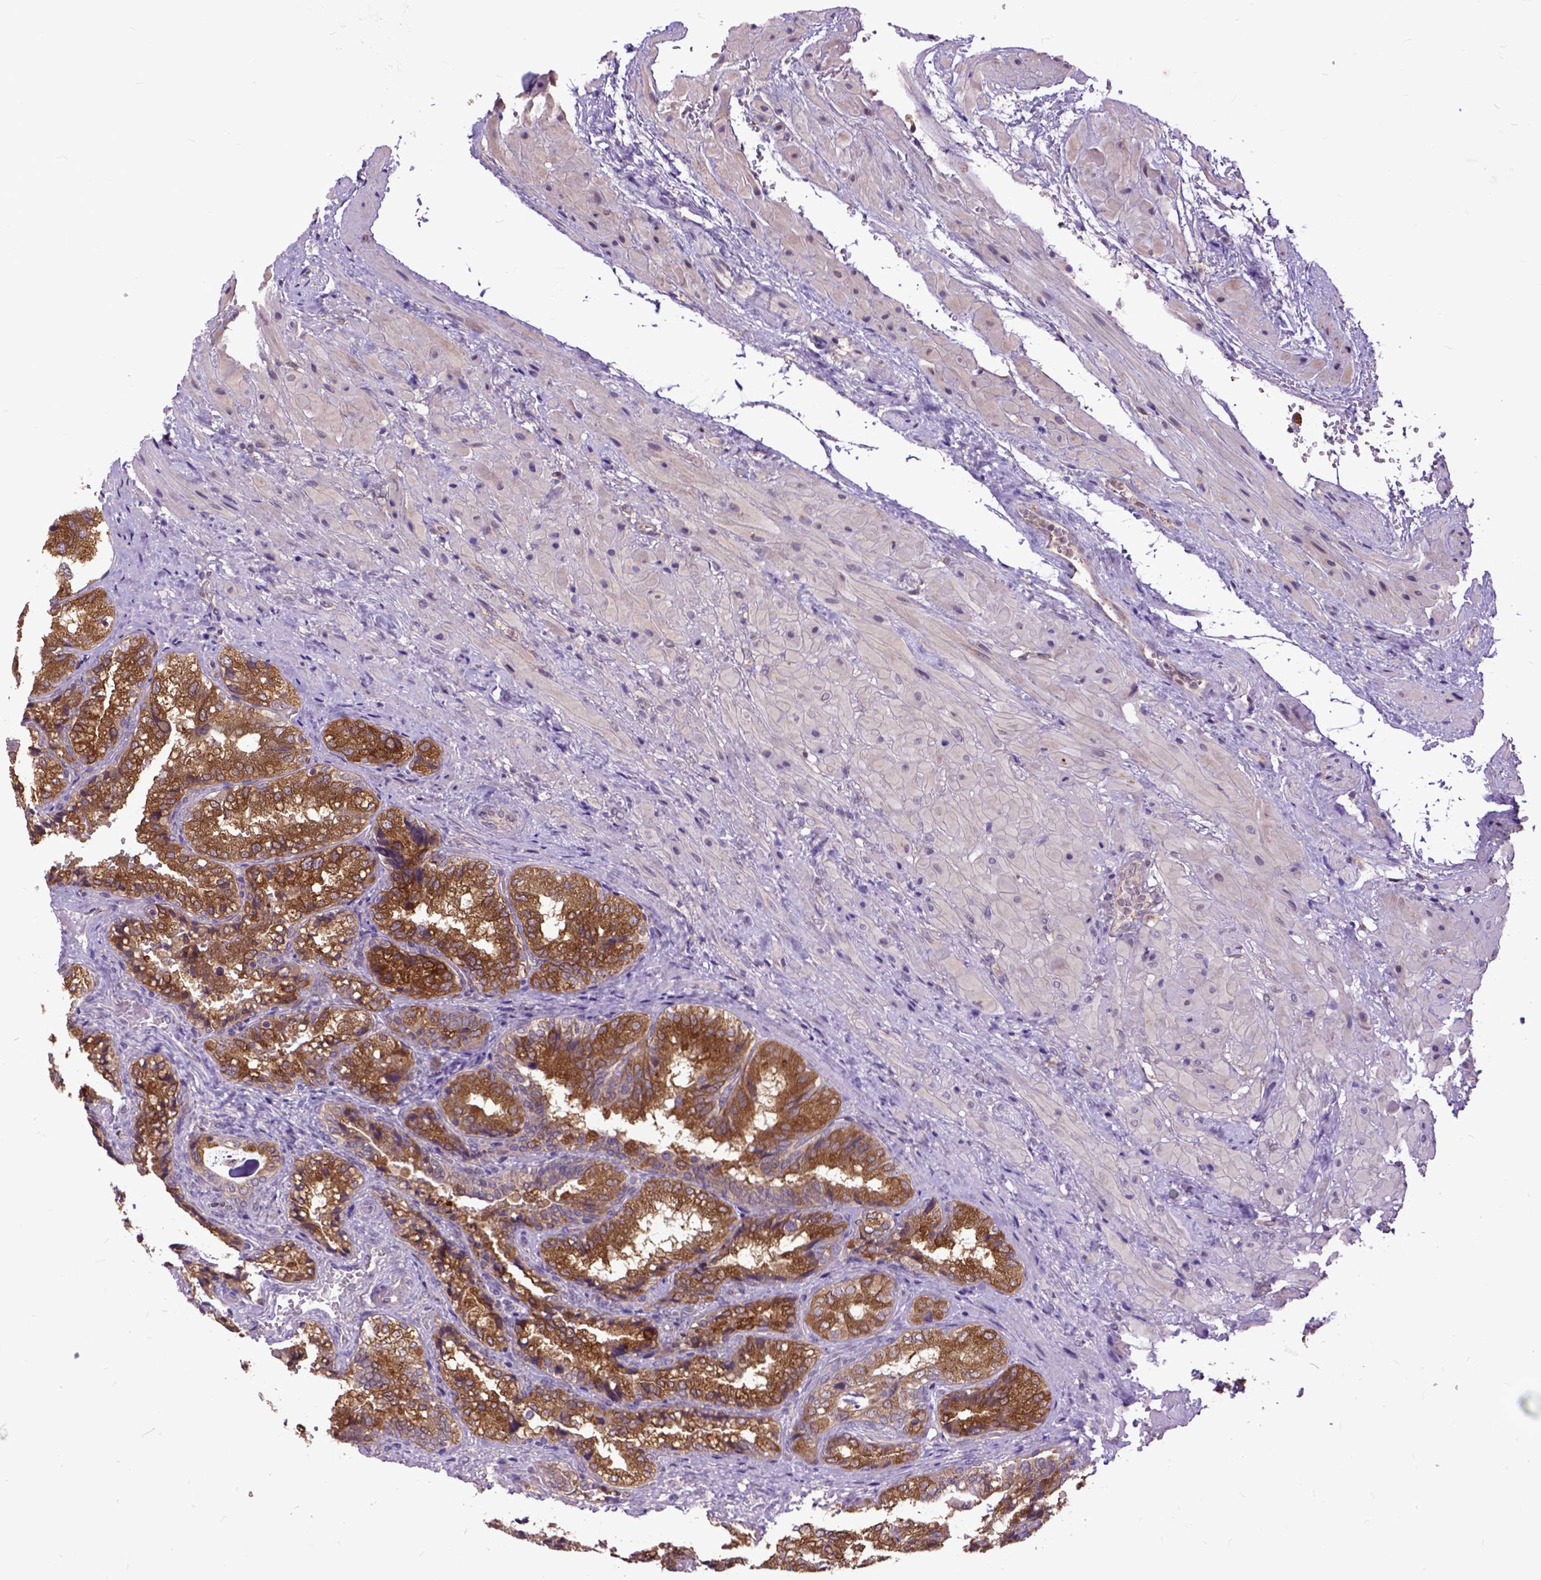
{"staining": {"intensity": "strong", "quantity": ">75%", "location": "cytoplasmic/membranous"}, "tissue": "seminal vesicle", "cell_type": "Glandular cells", "image_type": "normal", "snomed": [{"axis": "morphology", "description": "Normal tissue, NOS"}, {"axis": "topography", "description": "Seminal veicle"}], "caption": "The immunohistochemical stain highlights strong cytoplasmic/membranous expression in glandular cells of unremarkable seminal vesicle.", "gene": "ARL1", "patient": {"sex": "male", "age": 57}}